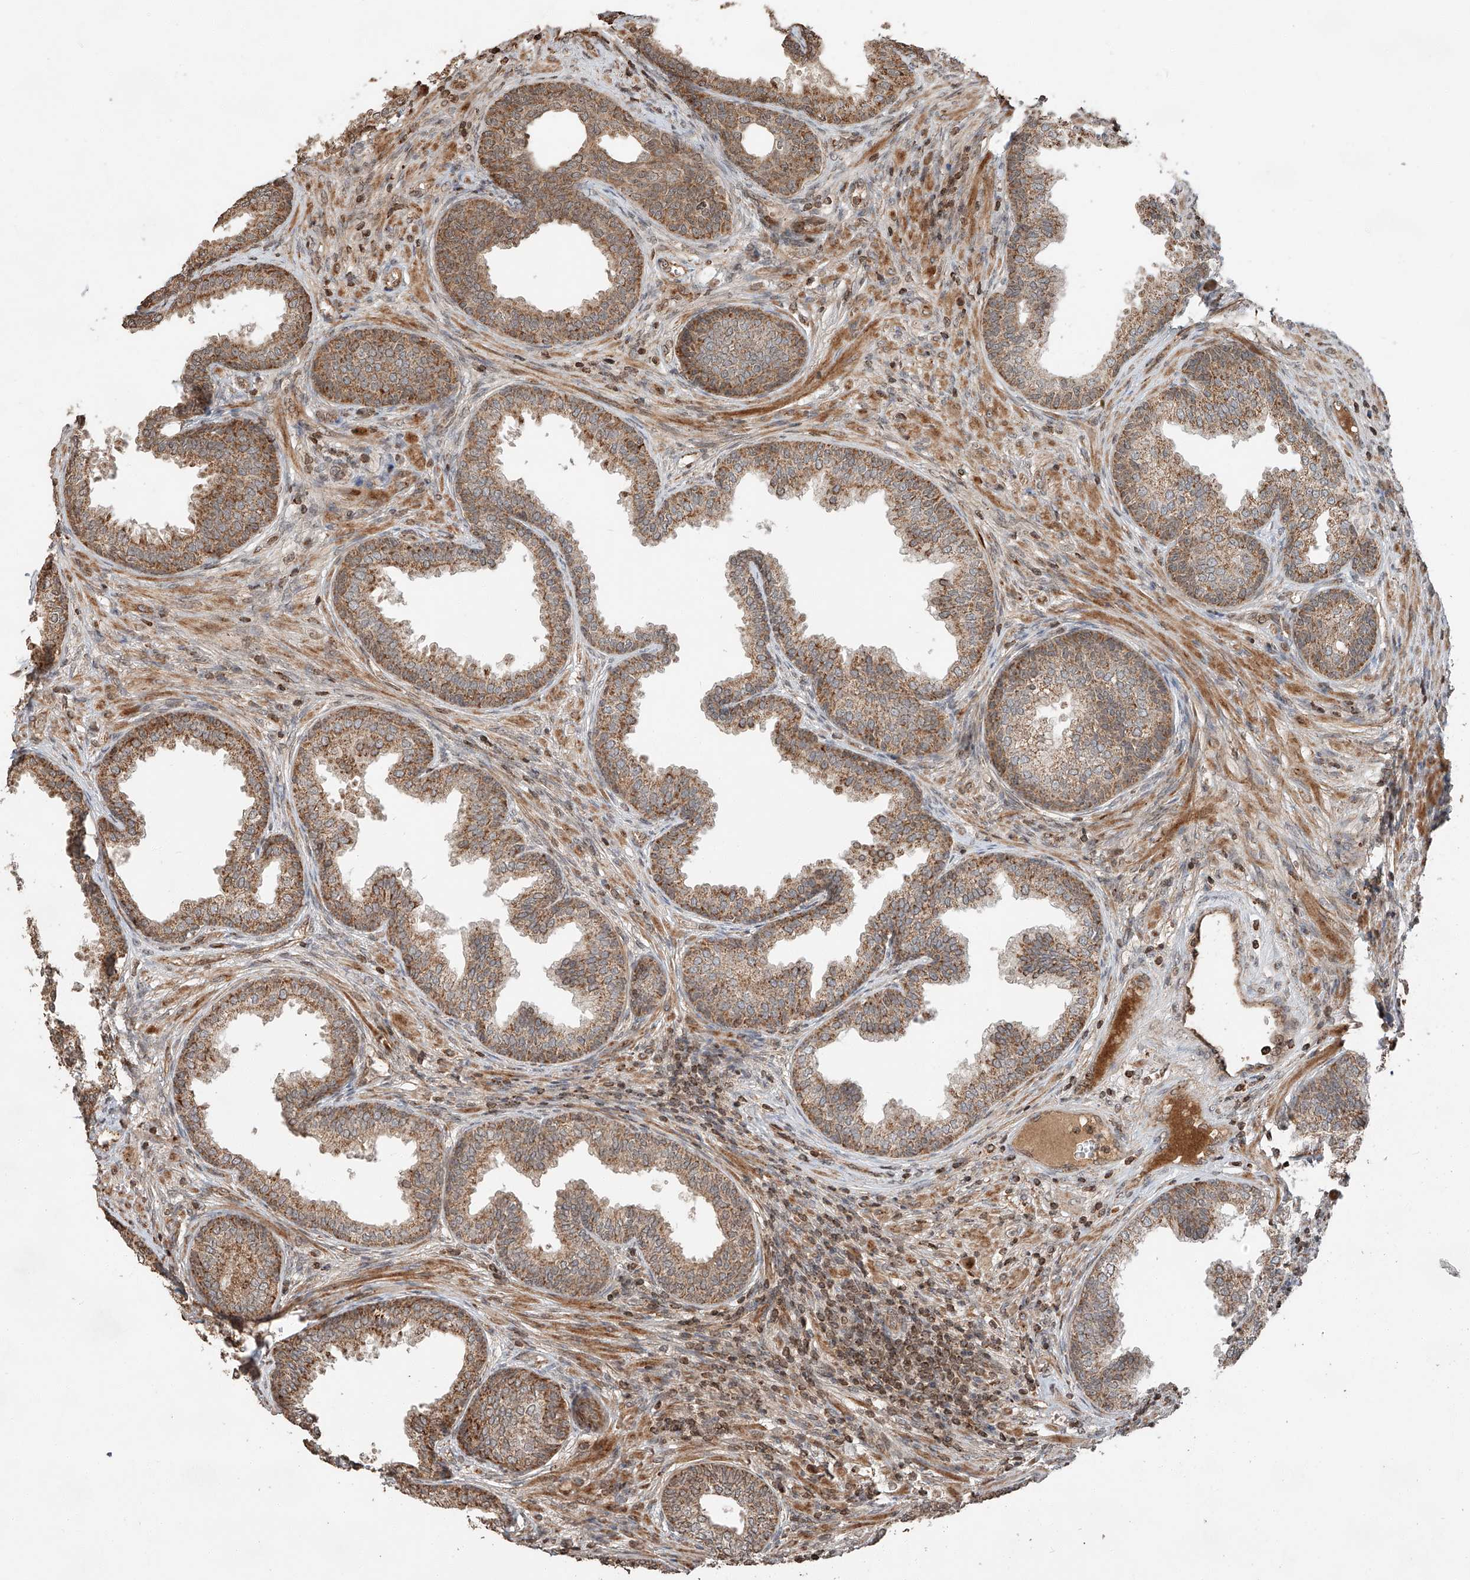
{"staining": {"intensity": "moderate", "quantity": ">75%", "location": "cytoplasmic/membranous"}, "tissue": "prostate", "cell_type": "Glandular cells", "image_type": "normal", "snomed": [{"axis": "morphology", "description": "Normal tissue, NOS"}, {"axis": "topography", "description": "Prostate"}], "caption": "High-power microscopy captured an IHC histopathology image of benign prostate, revealing moderate cytoplasmic/membranous positivity in about >75% of glandular cells. The staining was performed using DAB (3,3'-diaminobenzidine), with brown indicating positive protein expression. Nuclei are stained blue with hematoxylin.", "gene": "ARHGAP33", "patient": {"sex": "male", "age": 76}}